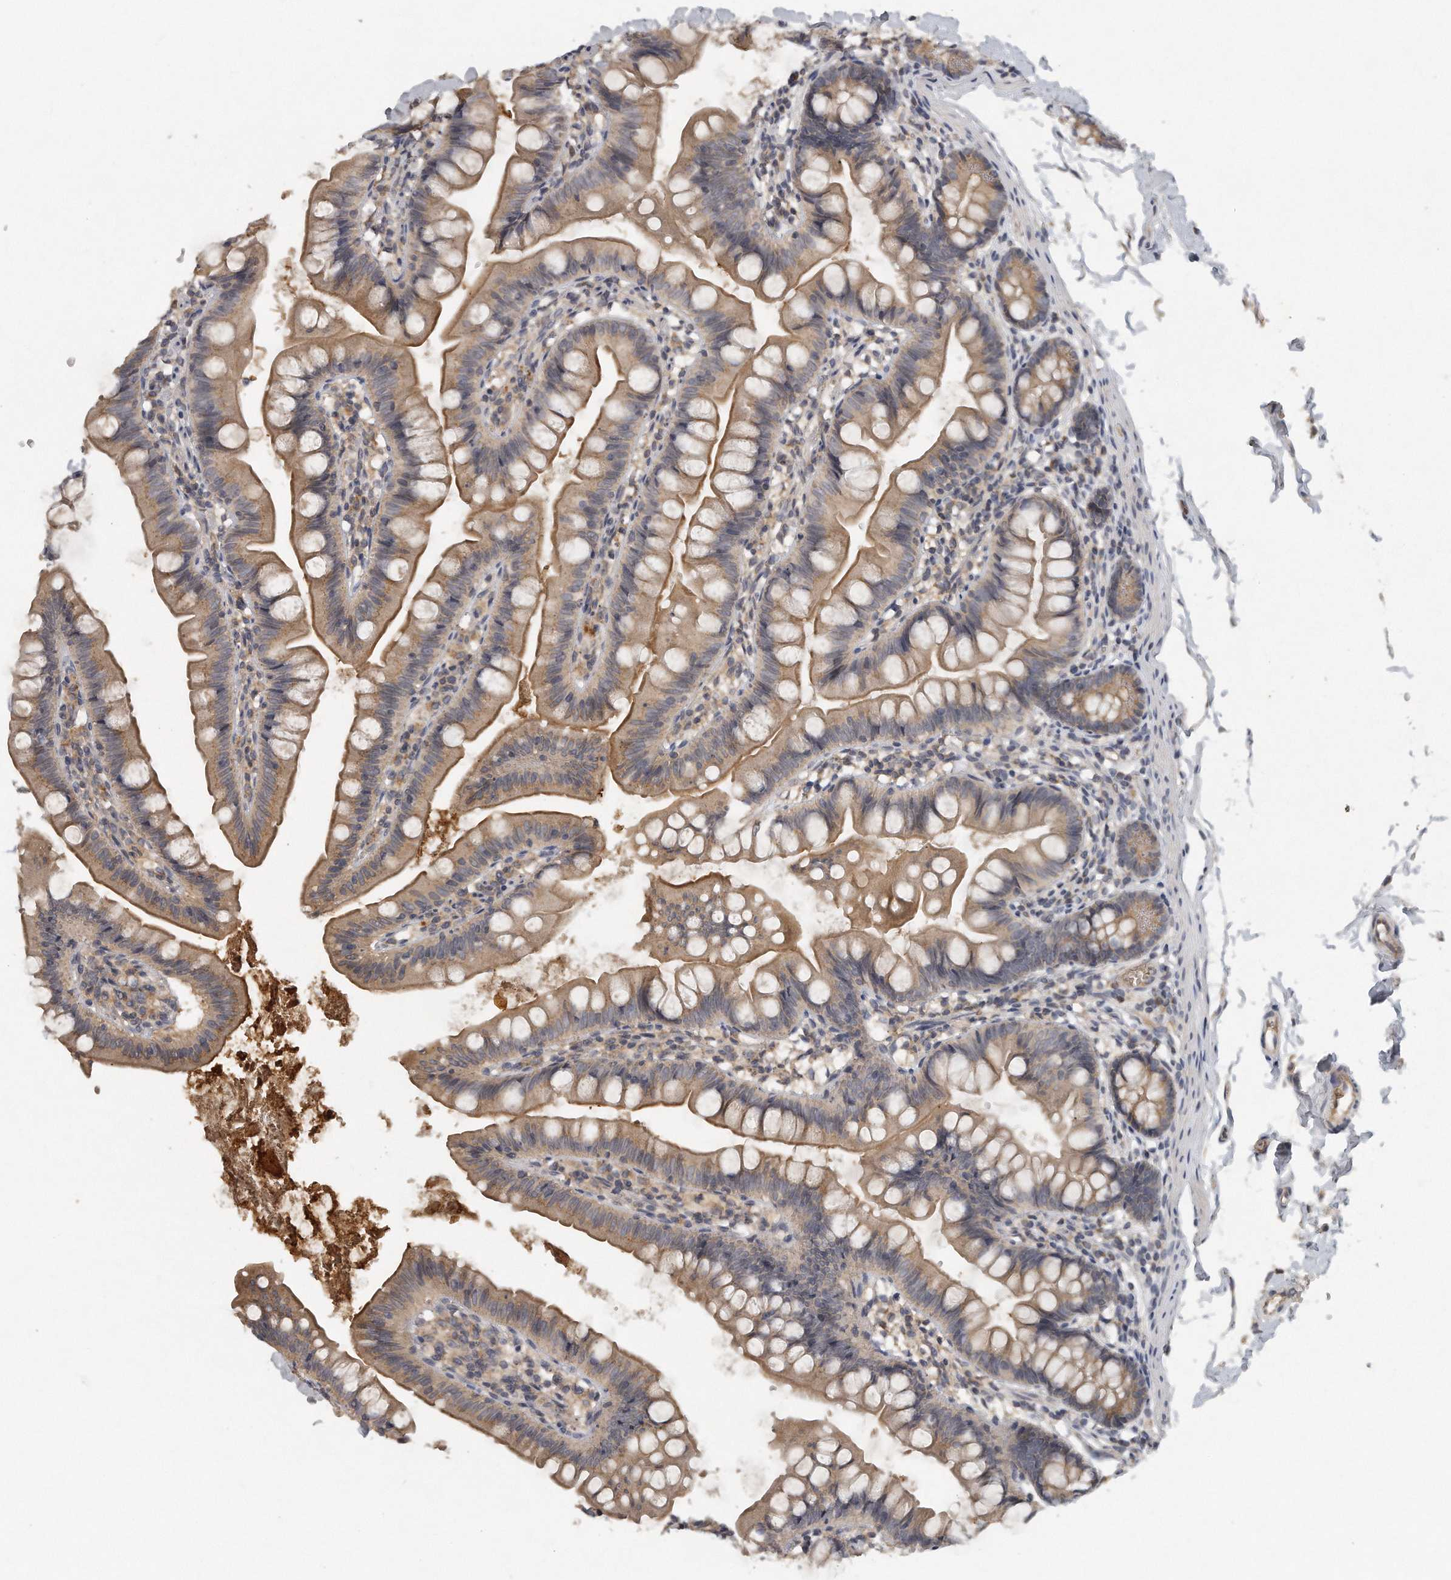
{"staining": {"intensity": "moderate", "quantity": "25%-75%", "location": "cytoplasmic/membranous"}, "tissue": "small intestine", "cell_type": "Glandular cells", "image_type": "normal", "snomed": [{"axis": "morphology", "description": "Normal tissue, NOS"}, {"axis": "topography", "description": "Small intestine"}], "caption": "Small intestine was stained to show a protein in brown. There is medium levels of moderate cytoplasmic/membranous positivity in approximately 25%-75% of glandular cells. Using DAB (3,3'-diaminobenzidine) (brown) and hematoxylin (blue) stains, captured at high magnification using brightfield microscopy.", "gene": "TRAPPC14", "patient": {"sex": "male", "age": 7}}